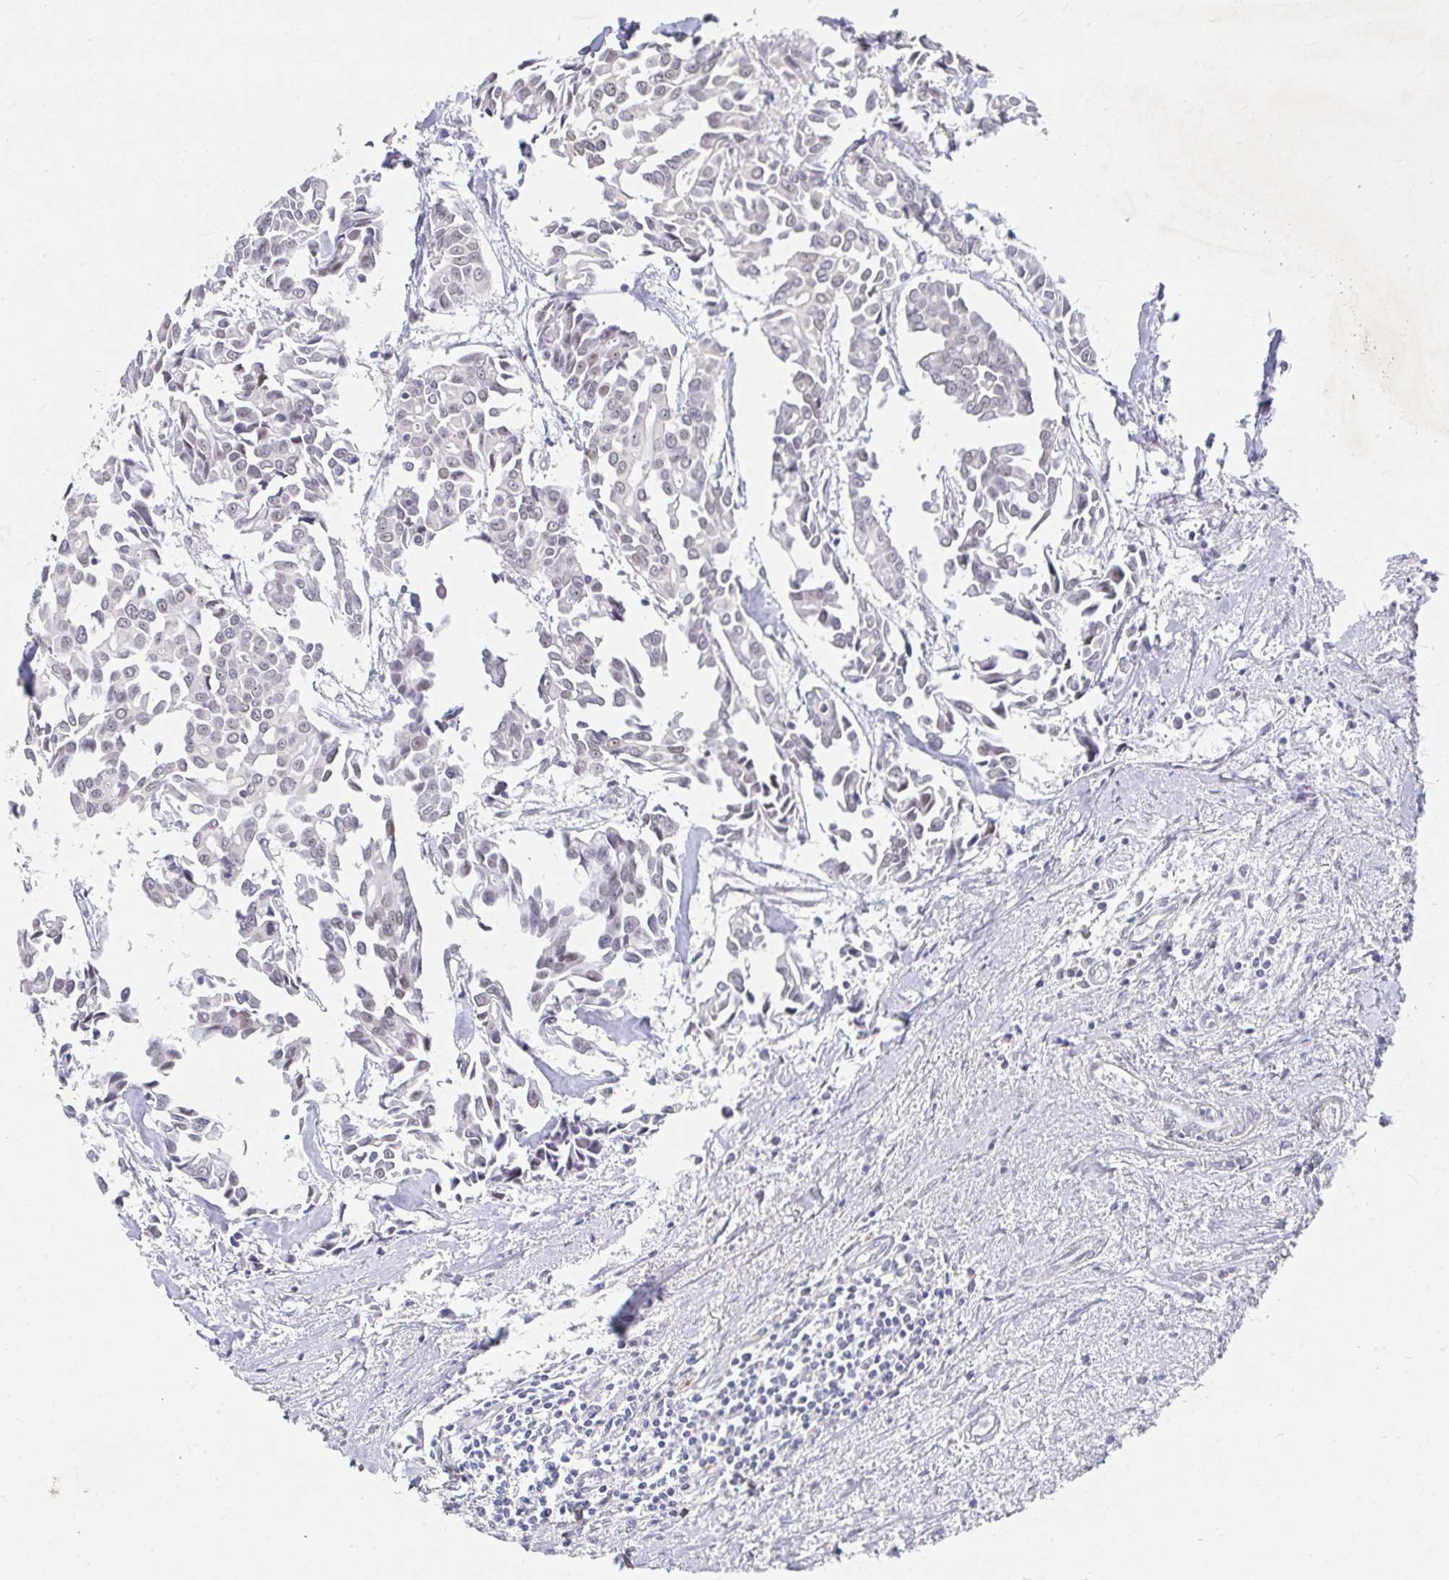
{"staining": {"intensity": "negative", "quantity": "none", "location": "none"}, "tissue": "breast cancer", "cell_type": "Tumor cells", "image_type": "cancer", "snomed": [{"axis": "morphology", "description": "Duct carcinoma"}, {"axis": "topography", "description": "Breast"}], "caption": "Tumor cells show no significant protein expression in breast cancer (infiltrating ductal carcinoma).", "gene": "RCOR1", "patient": {"sex": "female", "age": 54}}